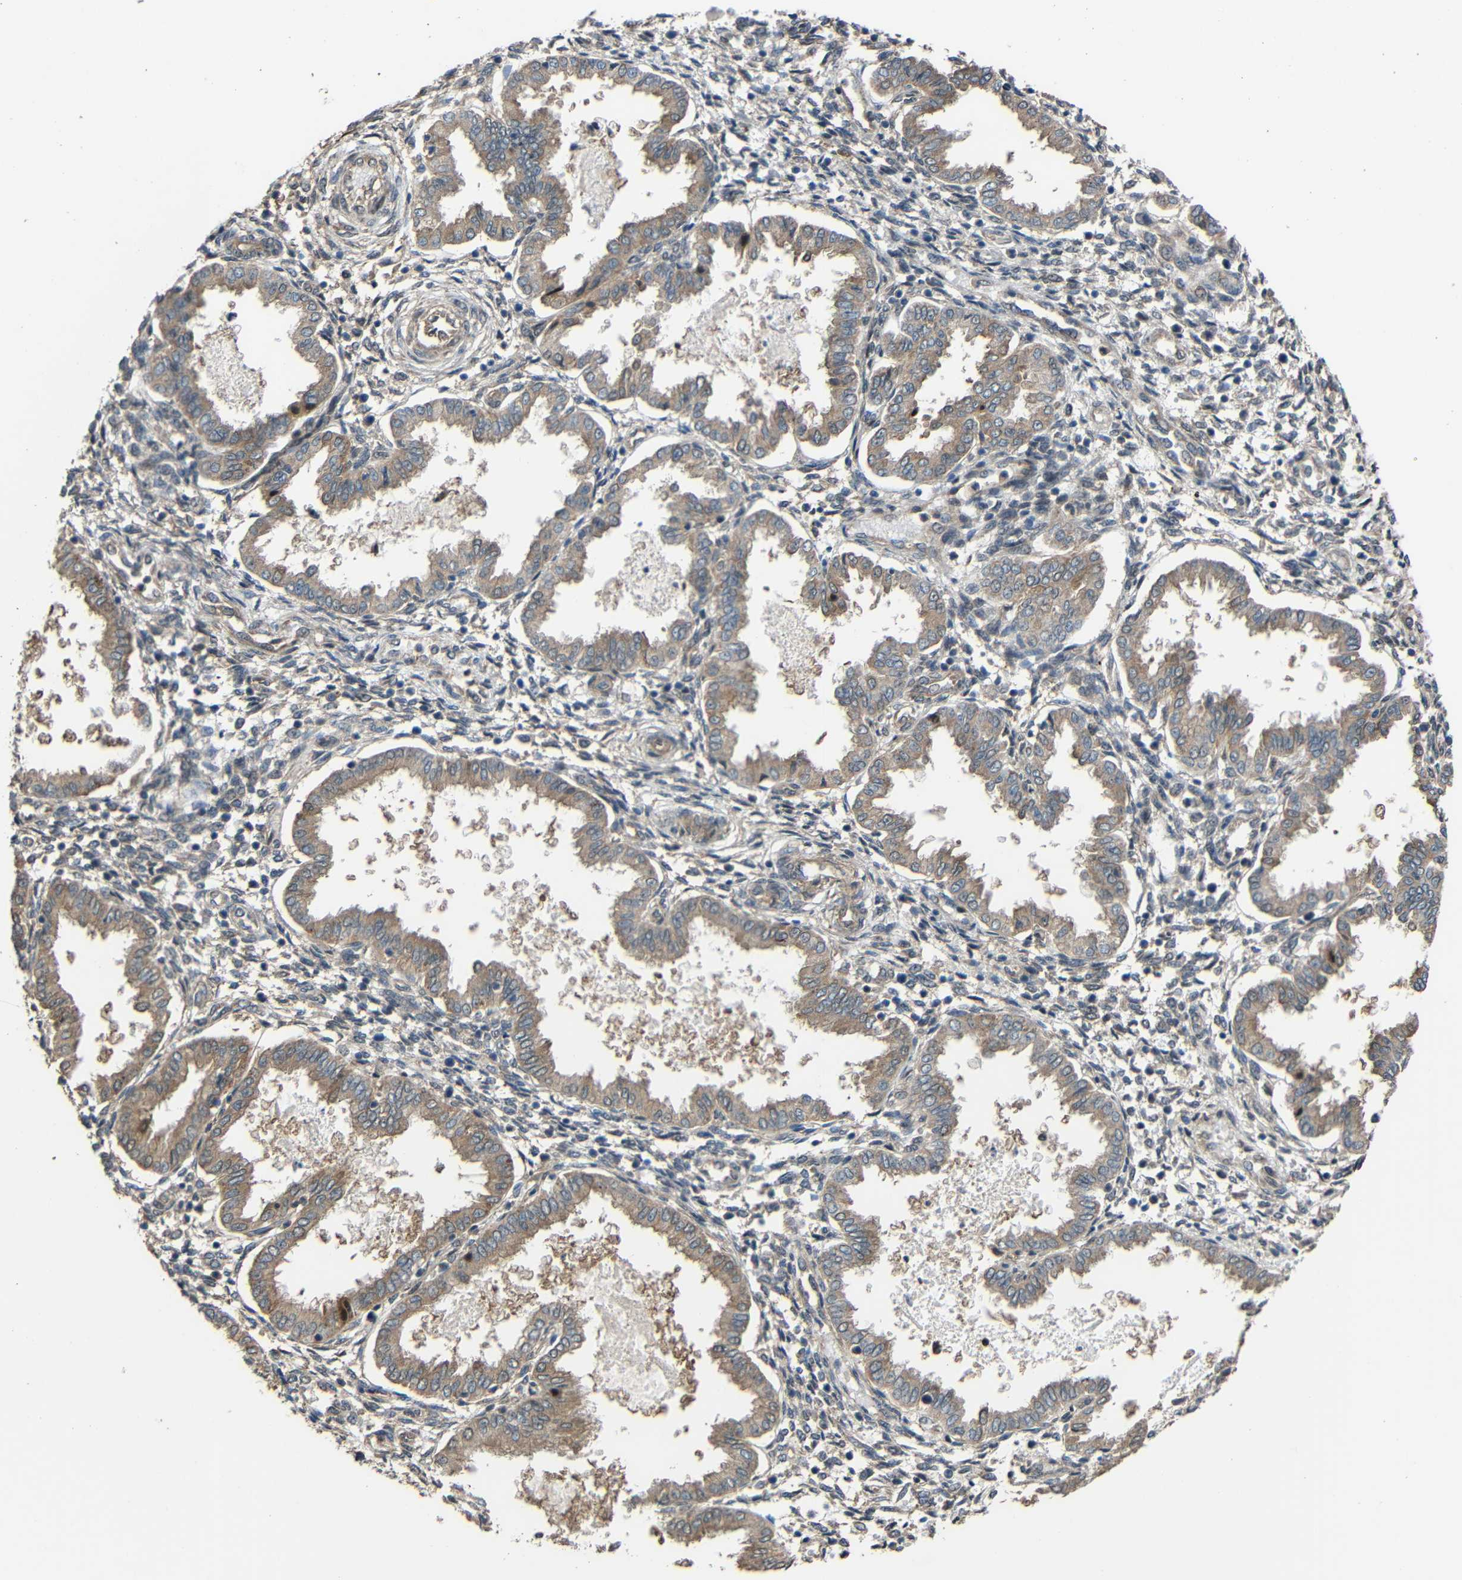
{"staining": {"intensity": "negative", "quantity": "none", "location": "none"}, "tissue": "endometrium", "cell_type": "Cells in endometrial stroma", "image_type": "normal", "snomed": [{"axis": "morphology", "description": "Normal tissue, NOS"}, {"axis": "topography", "description": "Endometrium"}], "caption": "Immunohistochemistry (IHC) histopathology image of benign endometrium stained for a protein (brown), which demonstrates no staining in cells in endometrial stroma. Nuclei are stained in blue.", "gene": "CHST9", "patient": {"sex": "female", "age": 33}}